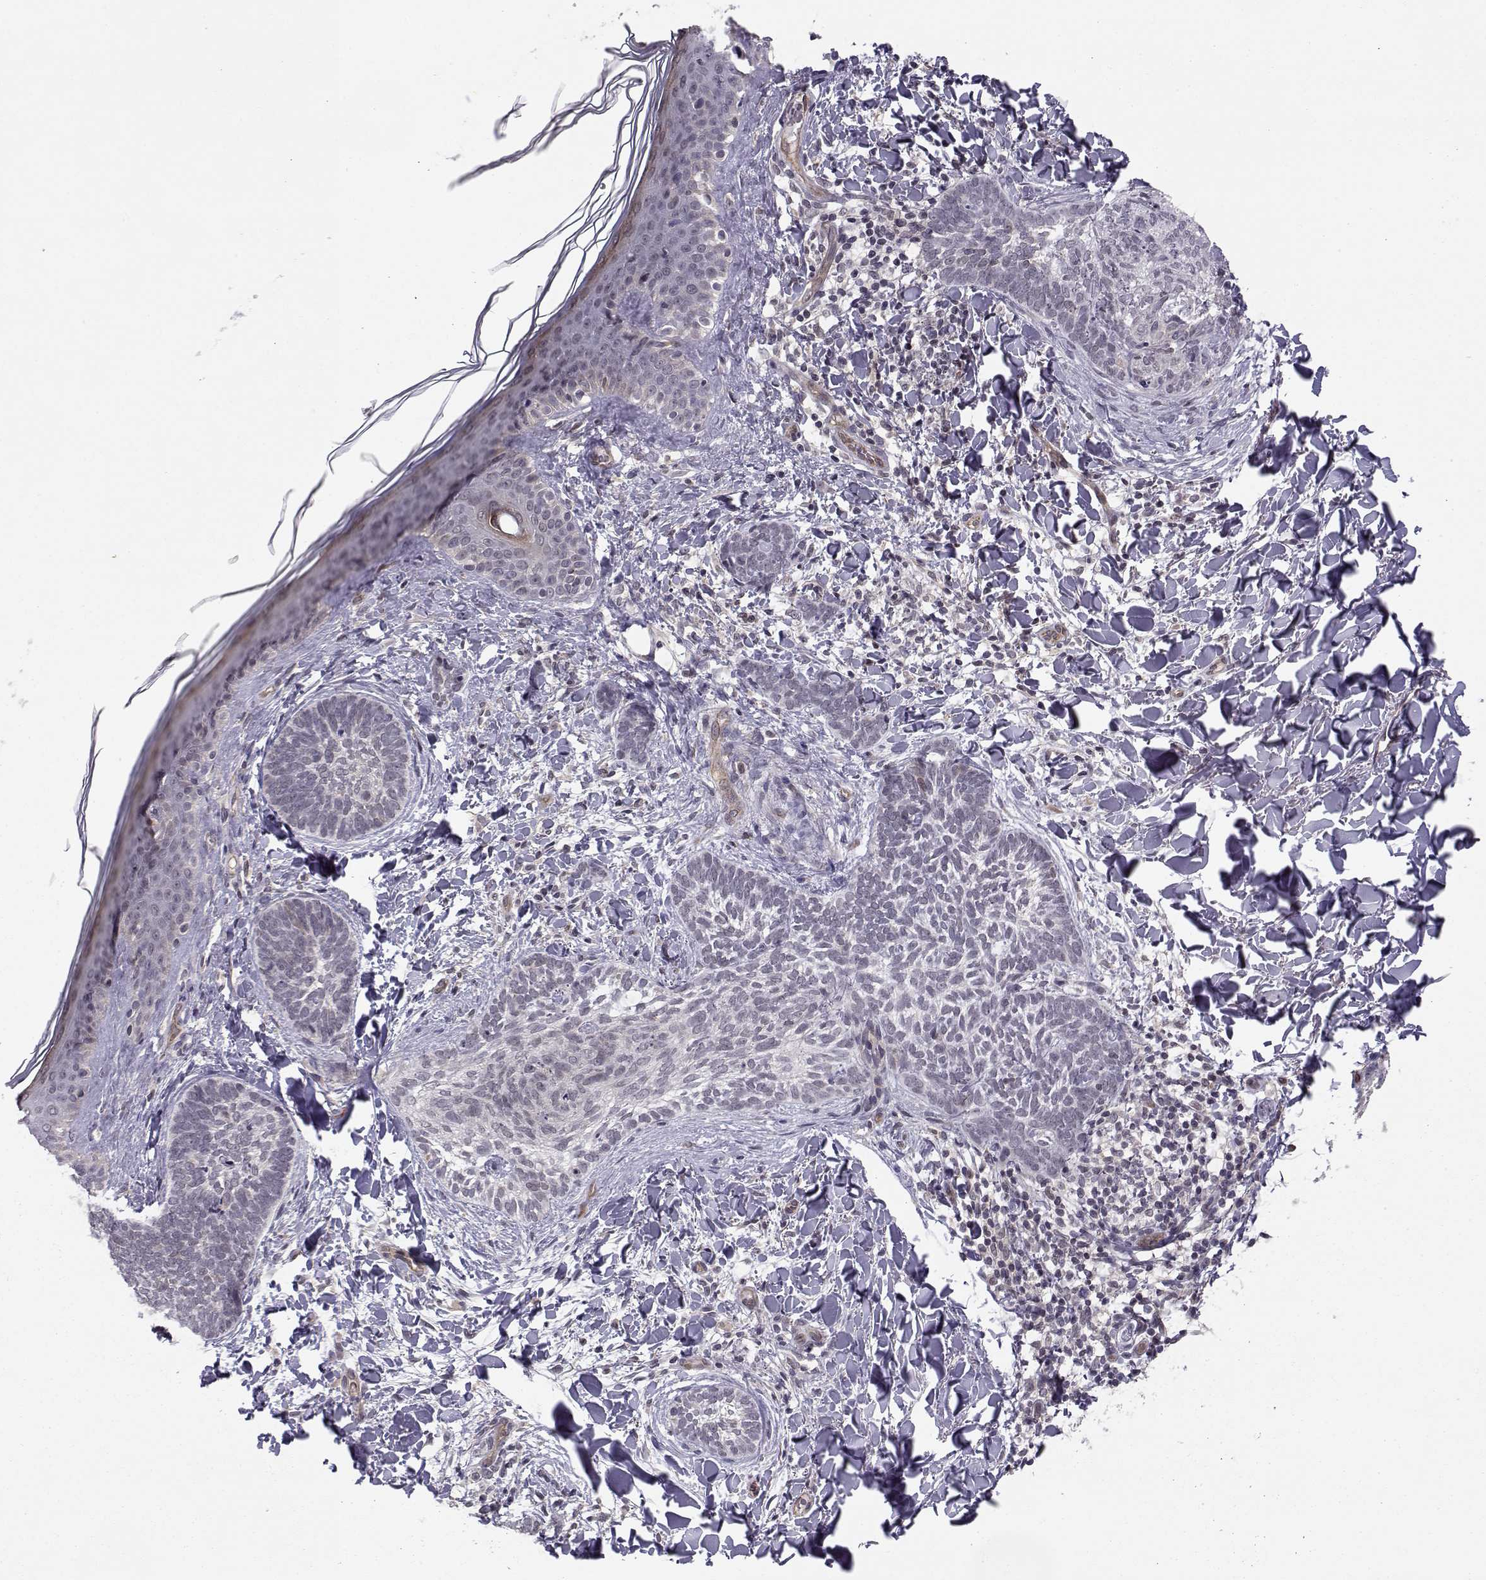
{"staining": {"intensity": "negative", "quantity": "none", "location": "none"}, "tissue": "skin cancer", "cell_type": "Tumor cells", "image_type": "cancer", "snomed": [{"axis": "morphology", "description": "Normal tissue, NOS"}, {"axis": "morphology", "description": "Basal cell carcinoma"}, {"axis": "topography", "description": "Skin"}], "caption": "Skin cancer (basal cell carcinoma) was stained to show a protein in brown. There is no significant positivity in tumor cells. The staining is performed using DAB brown chromogen with nuclei counter-stained in using hematoxylin.", "gene": "KIF13B", "patient": {"sex": "male", "age": 46}}